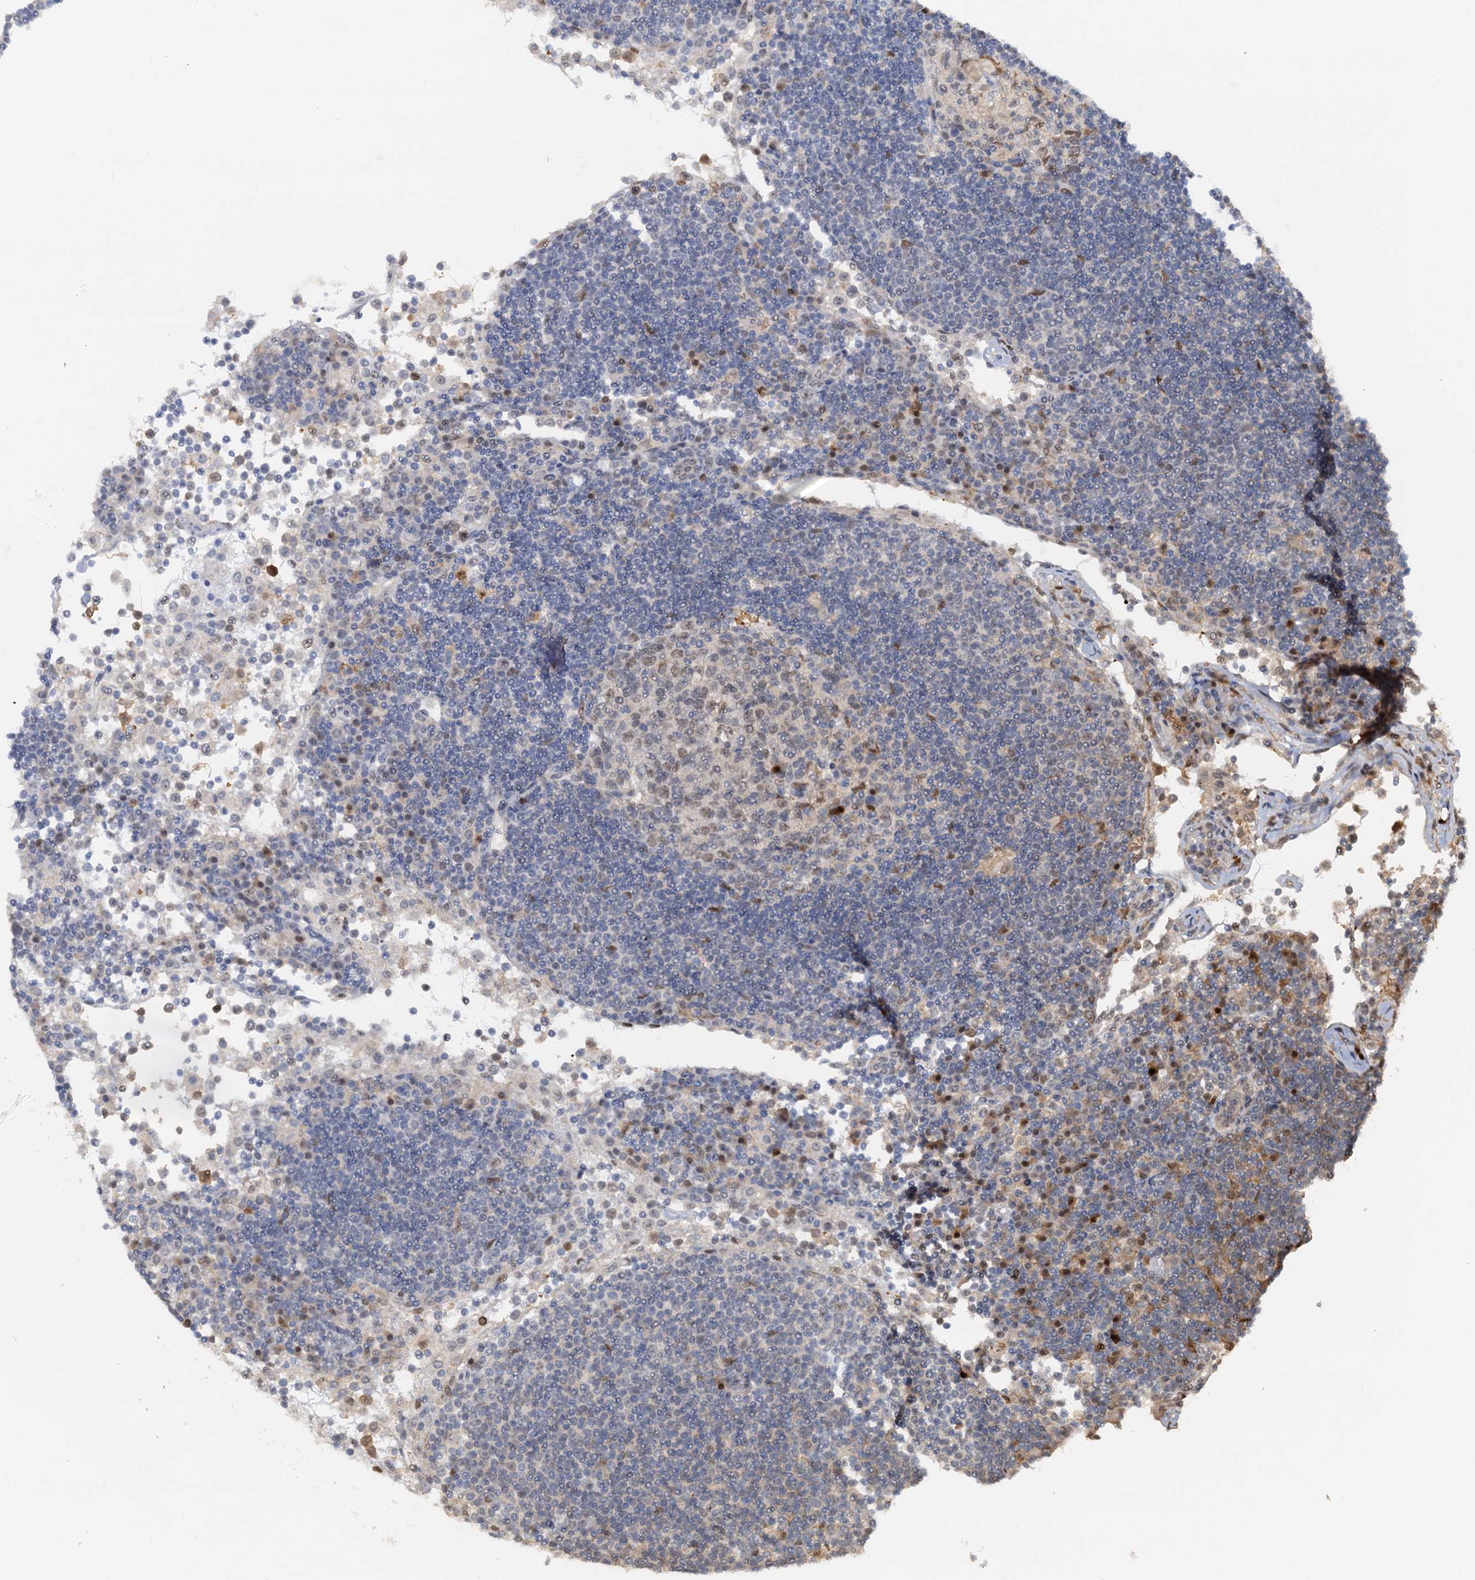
{"staining": {"intensity": "weak", "quantity": "25%-75%", "location": "nuclear"}, "tissue": "lymph node", "cell_type": "Germinal center cells", "image_type": "normal", "snomed": [{"axis": "morphology", "description": "Normal tissue, NOS"}, {"axis": "topography", "description": "Lymph node"}], "caption": "Unremarkable lymph node was stained to show a protein in brown. There is low levels of weak nuclear expression in approximately 25%-75% of germinal center cells. The protein is shown in brown color, while the nuclei are stained blue.", "gene": "SPINDOC", "patient": {"sex": "female", "age": 53}}